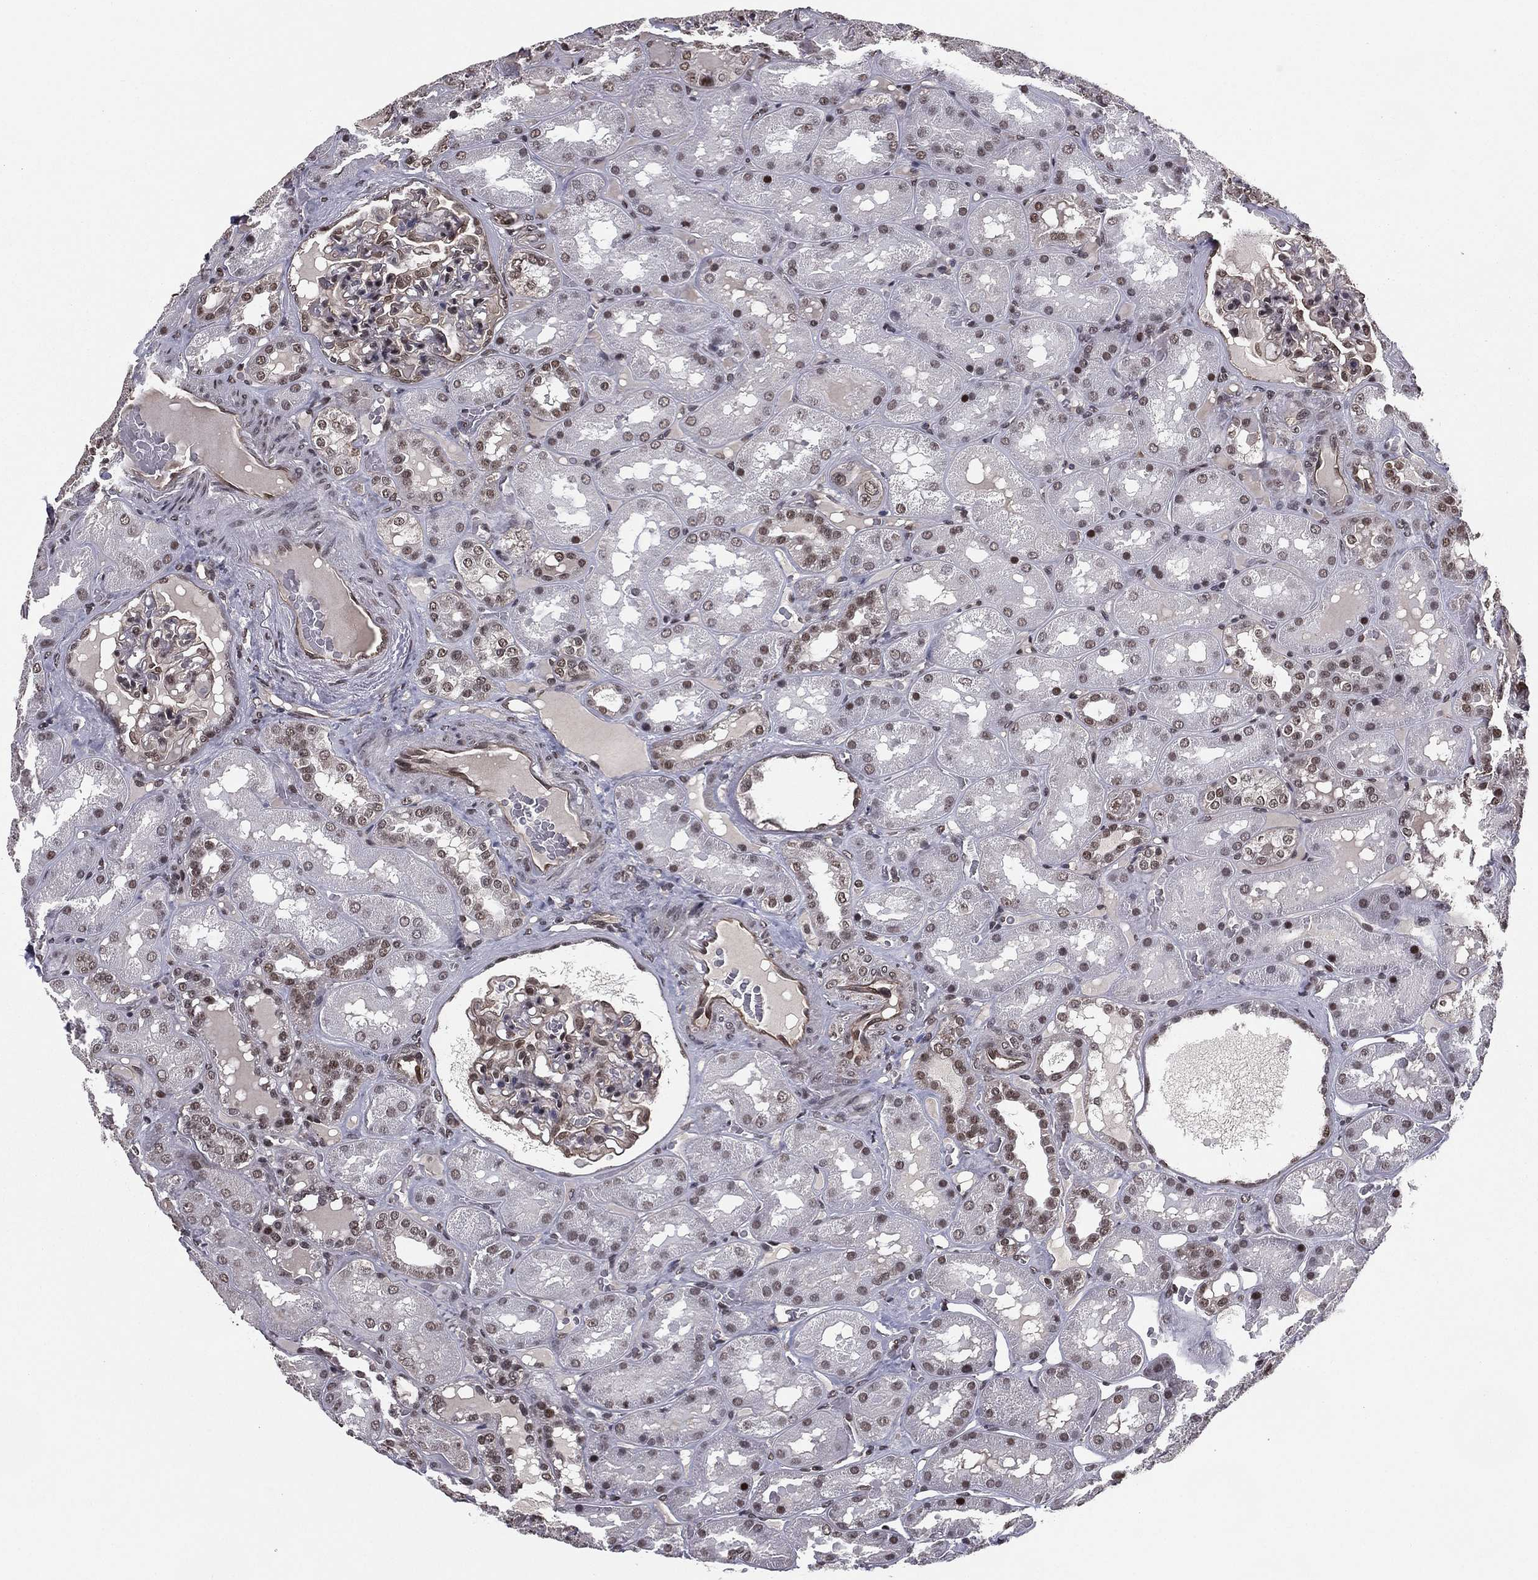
{"staining": {"intensity": "negative", "quantity": "none", "location": "none"}, "tissue": "kidney", "cell_type": "Cells in glomeruli", "image_type": "normal", "snomed": [{"axis": "morphology", "description": "Normal tissue, NOS"}, {"axis": "topography", "description": "Kidney"}], "caption": "Cells in glomeruli are negative for brown protein staining in normal kidney. (DAB (3,3'-diaminobenzidine) immunohistochemistry (IHC) visualized using brightfield microscopy, high magnification).", "gene": "RARB", "patient": {"sex": "male", "age": 73}}